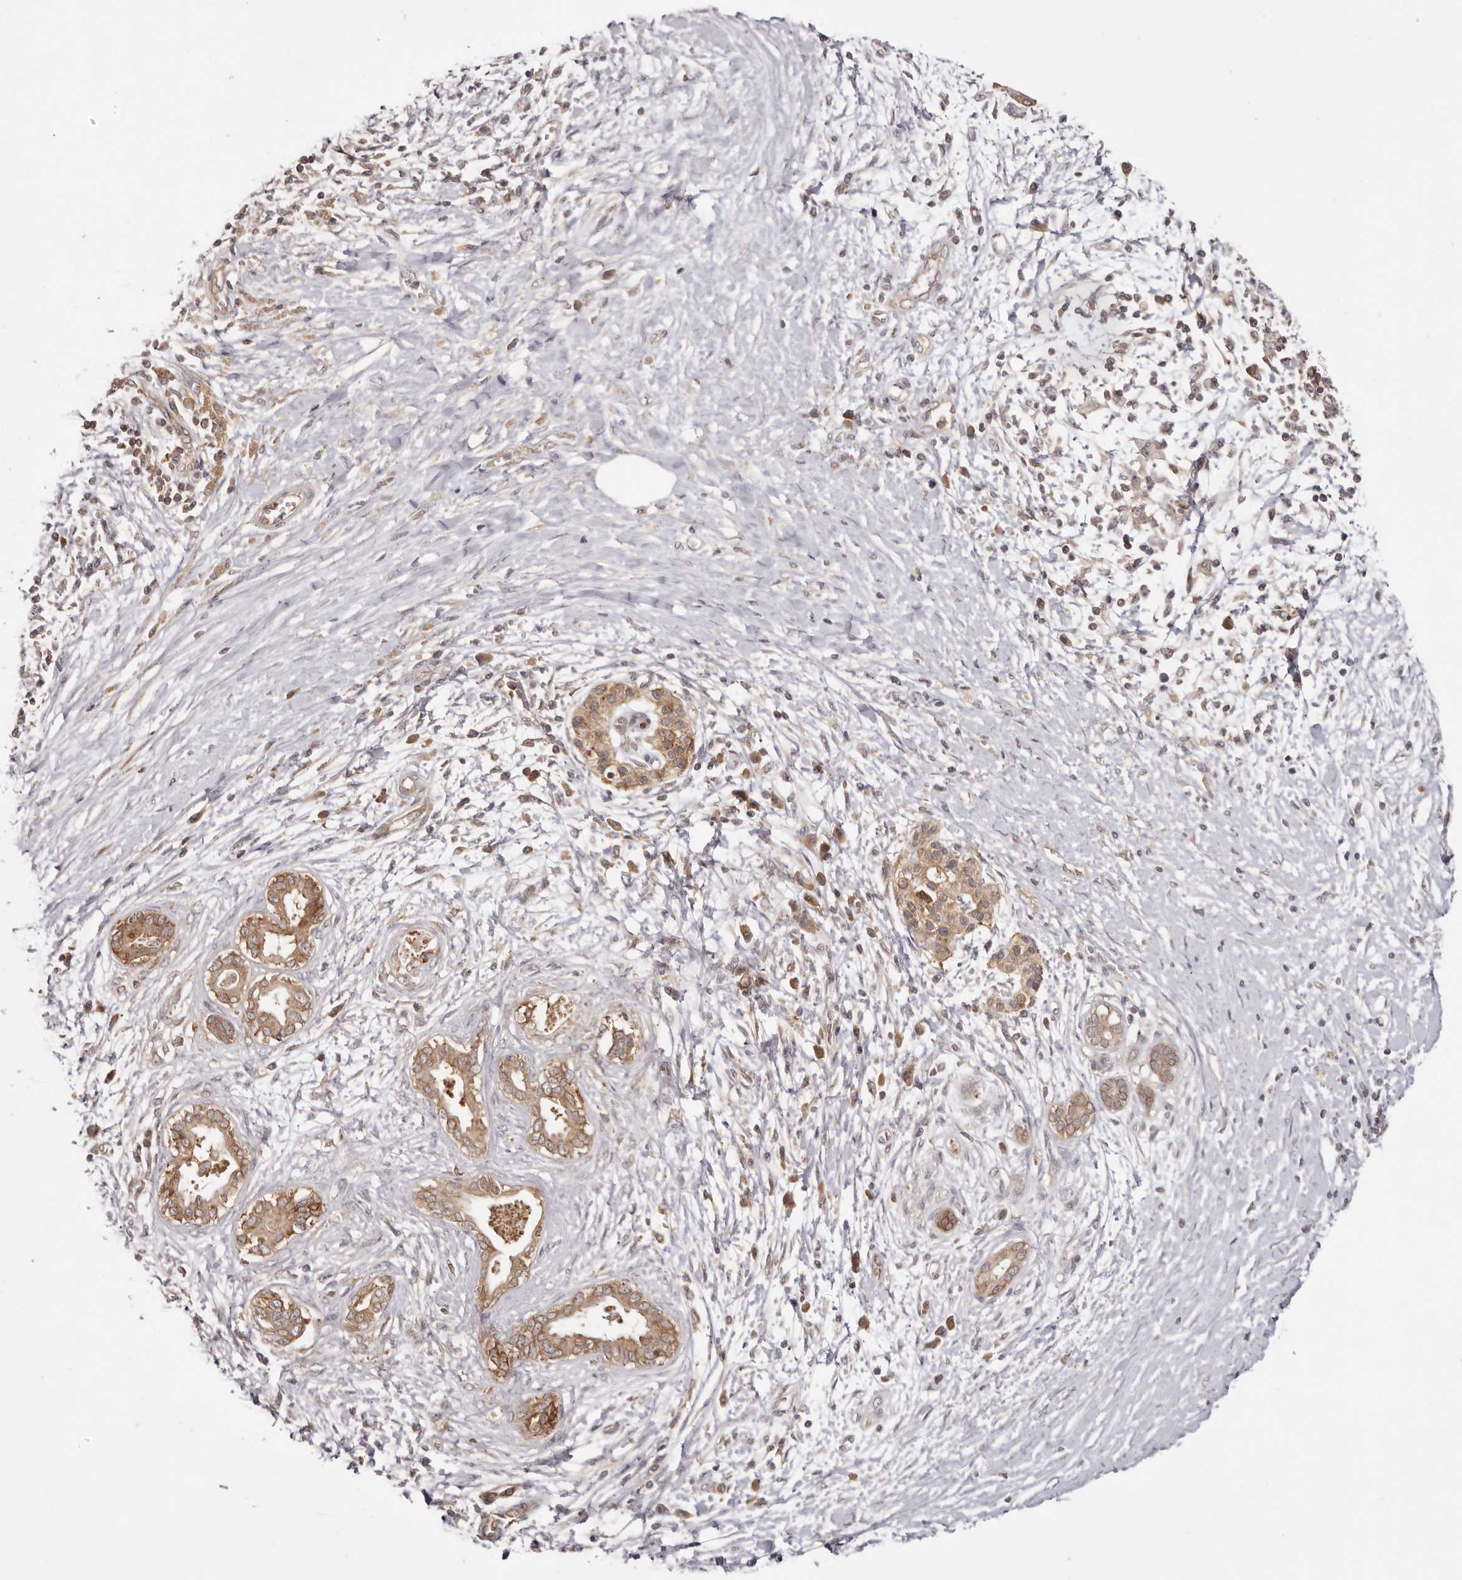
{"staining": {"intensity": "moderate", "quantity": ">75%", "location": "cytoplasmic/membranous"}, "tissue": "pancreatic cancer", "cell_type": "Tumor cells", "image_type": "cancer", "snomed": [{"axis": "morphology", "description": "Adenocarcinoma, NOS"}, {"axis": "topography", "description": "Pancreas"}], "caption": "The image shows immunohistochemical staining of adenocarcinoma (pancreatic). There is moderate cytoplasmic/membranous positivity is identified in approximately >75% of tumor cells. (DAB IHC, brown staining for protein, blue staining for nuclei).", "gene": "EEF1E1", "patient": {"sex": "male", "age": 58}}